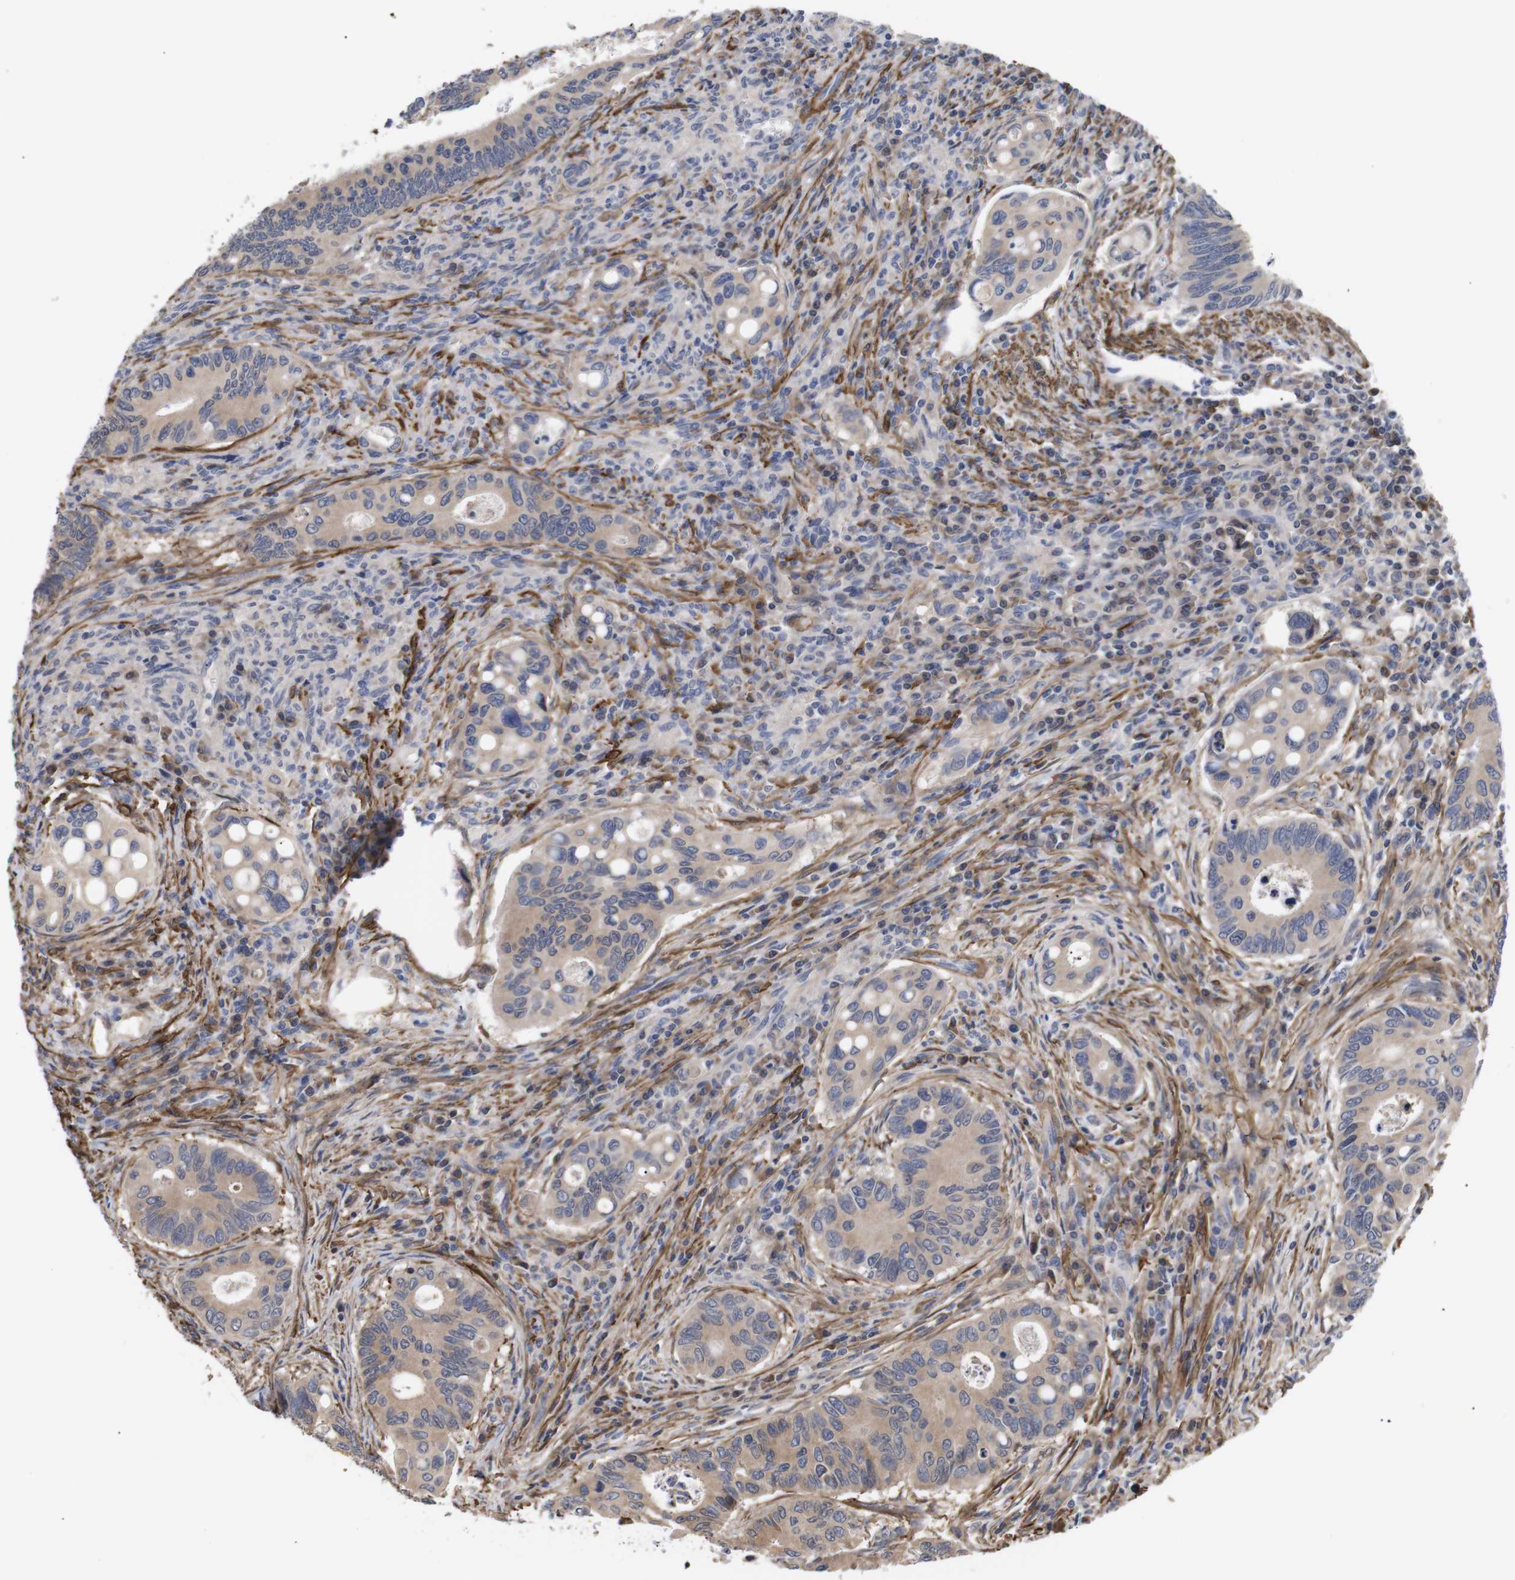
{"staining": {"intensity": "weak", "quantity": "25%-75%", "location": "cytoplasmic/membranous"}, "tissue": "colorectal cancer", "cell_type": "Tumor cells", "image_type": "cancer", "snomed": [{"axis": "morphology", "description": "Inflammation, NOS"}, {"axis": "morphology", "description": "Adenocarcinoma, NOS"}, {"axis": "topography", "description": "Colon"}], "caption": "Colorectal cancer (adenocarcinoma) tissue demonstrates weak cytoplasmic/membranous expression in approximately 25%-75% of tumor cells, visualized by immunohistochemistry.", "gene": "PDLIM5", "patient": {"sex": "male", "age": 72}}